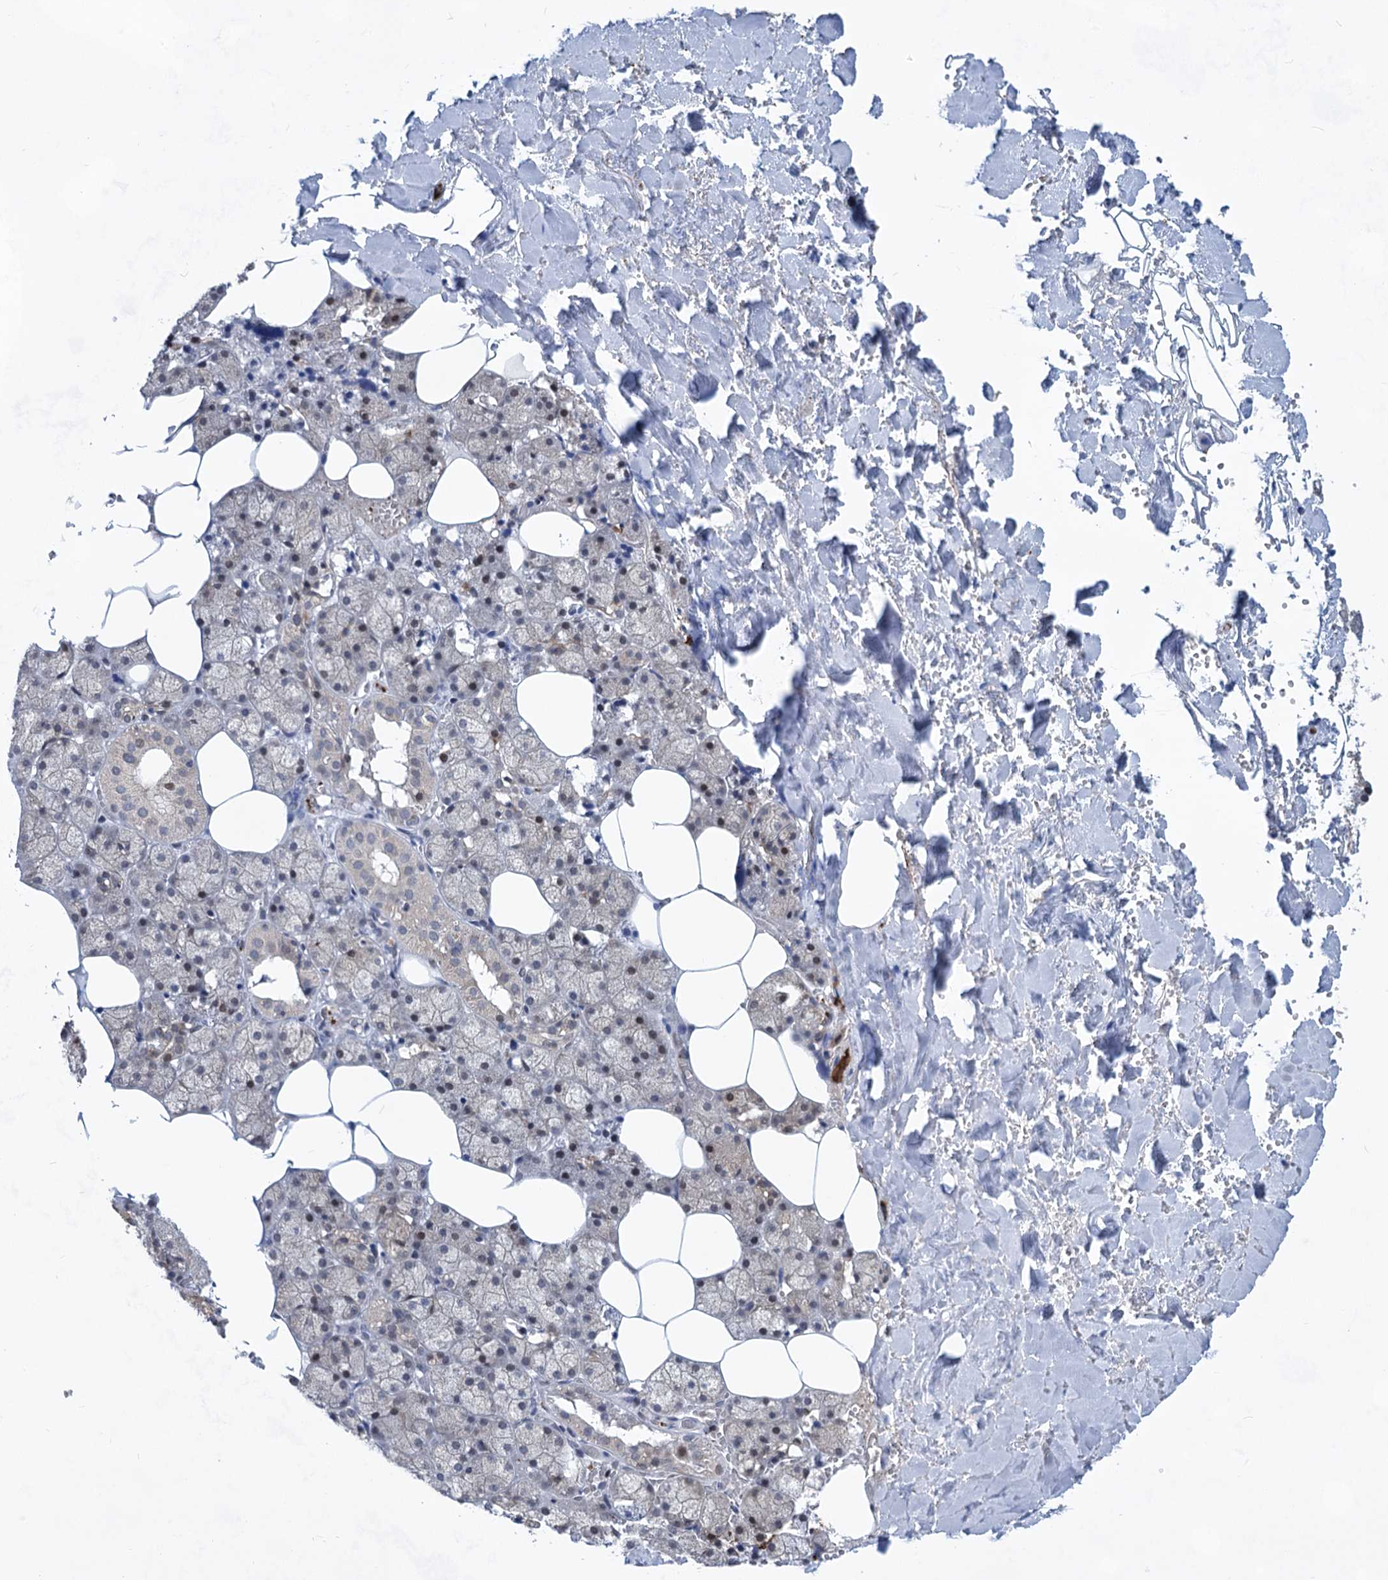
{"staining": {"intensity": "negative", "quantity": "none", "location": "none"}, "tissue": "salivary gland", "cell_type": "Glandular cells", "image_type": "normal", "snomed": [{"axis": "morphology", "description": "Normal tissue, NOS"}, {"axis": "topography", "description": "Salivary gland"}], "caption": "Immunohistochemistry of benign salivary gland reveals no expression in glandular cells. (Brightfield microscopy of DAB immunohistochemistry (IHC) at high magnification).", "gene": "MON2", "patient": {"sex": "male", "age": 62}}